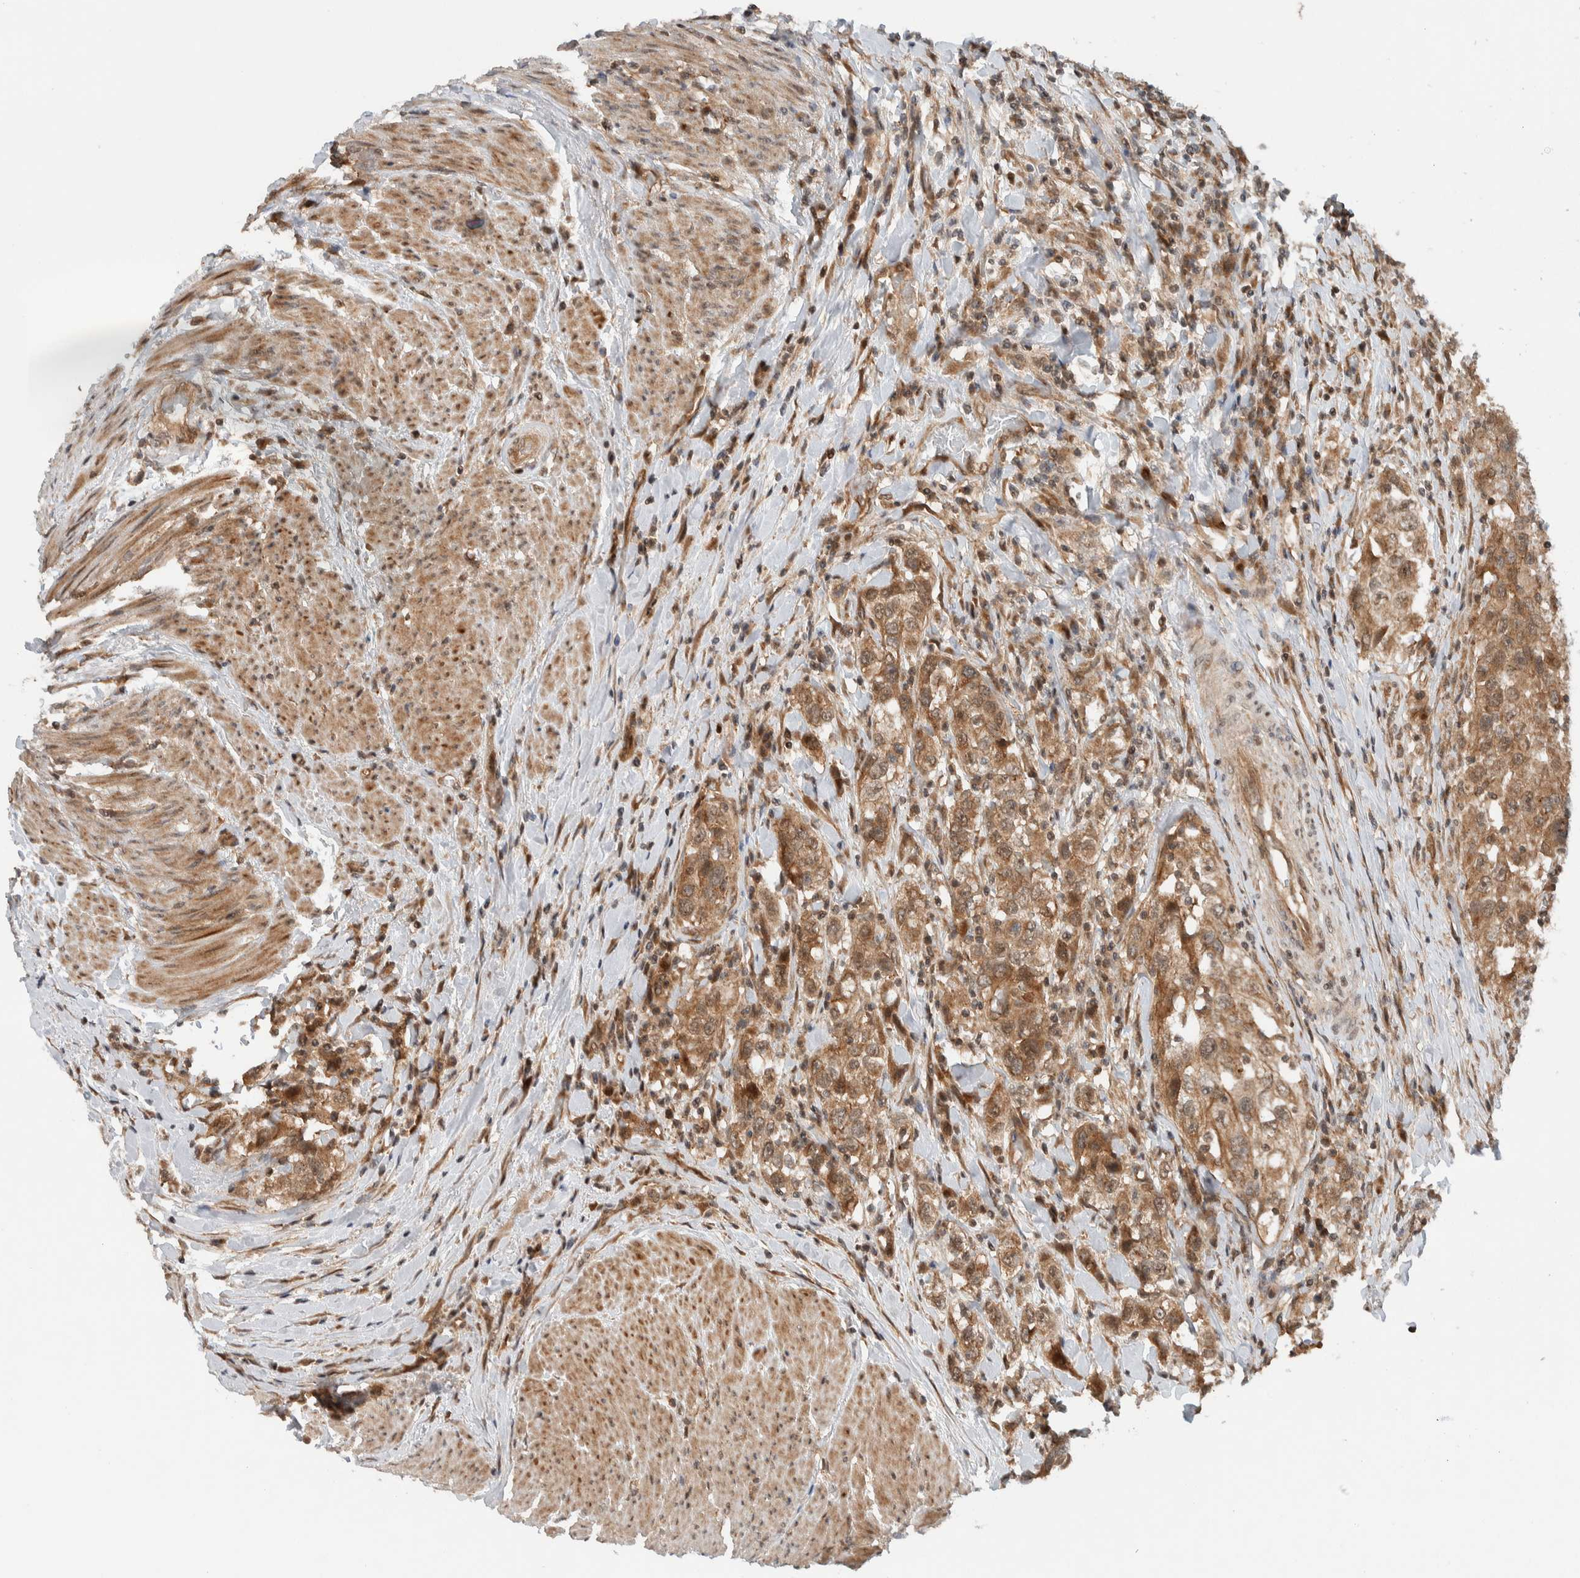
{"staining": {"intensity": "moderate", "quantity": ">75%", "location": "cytoplasmic/membranous"}, "tissue": "urothelial cancer", "cell_type": "Tumor cells", "image_type": "cancer", "snomed": [{"axis": "morphology", "description": "Urothelial carcinoma, High grade"}, {"axis": "topography", "description": "Urinary bladder"}], "caption": "Urothelial cancer stained with a brown dye shows moderate cytoplasmic/membranous positive positivity in approximately >75% of tumor cells.", "gene": "KLHL6", "patient": {"sex": "female", "age": 80}}